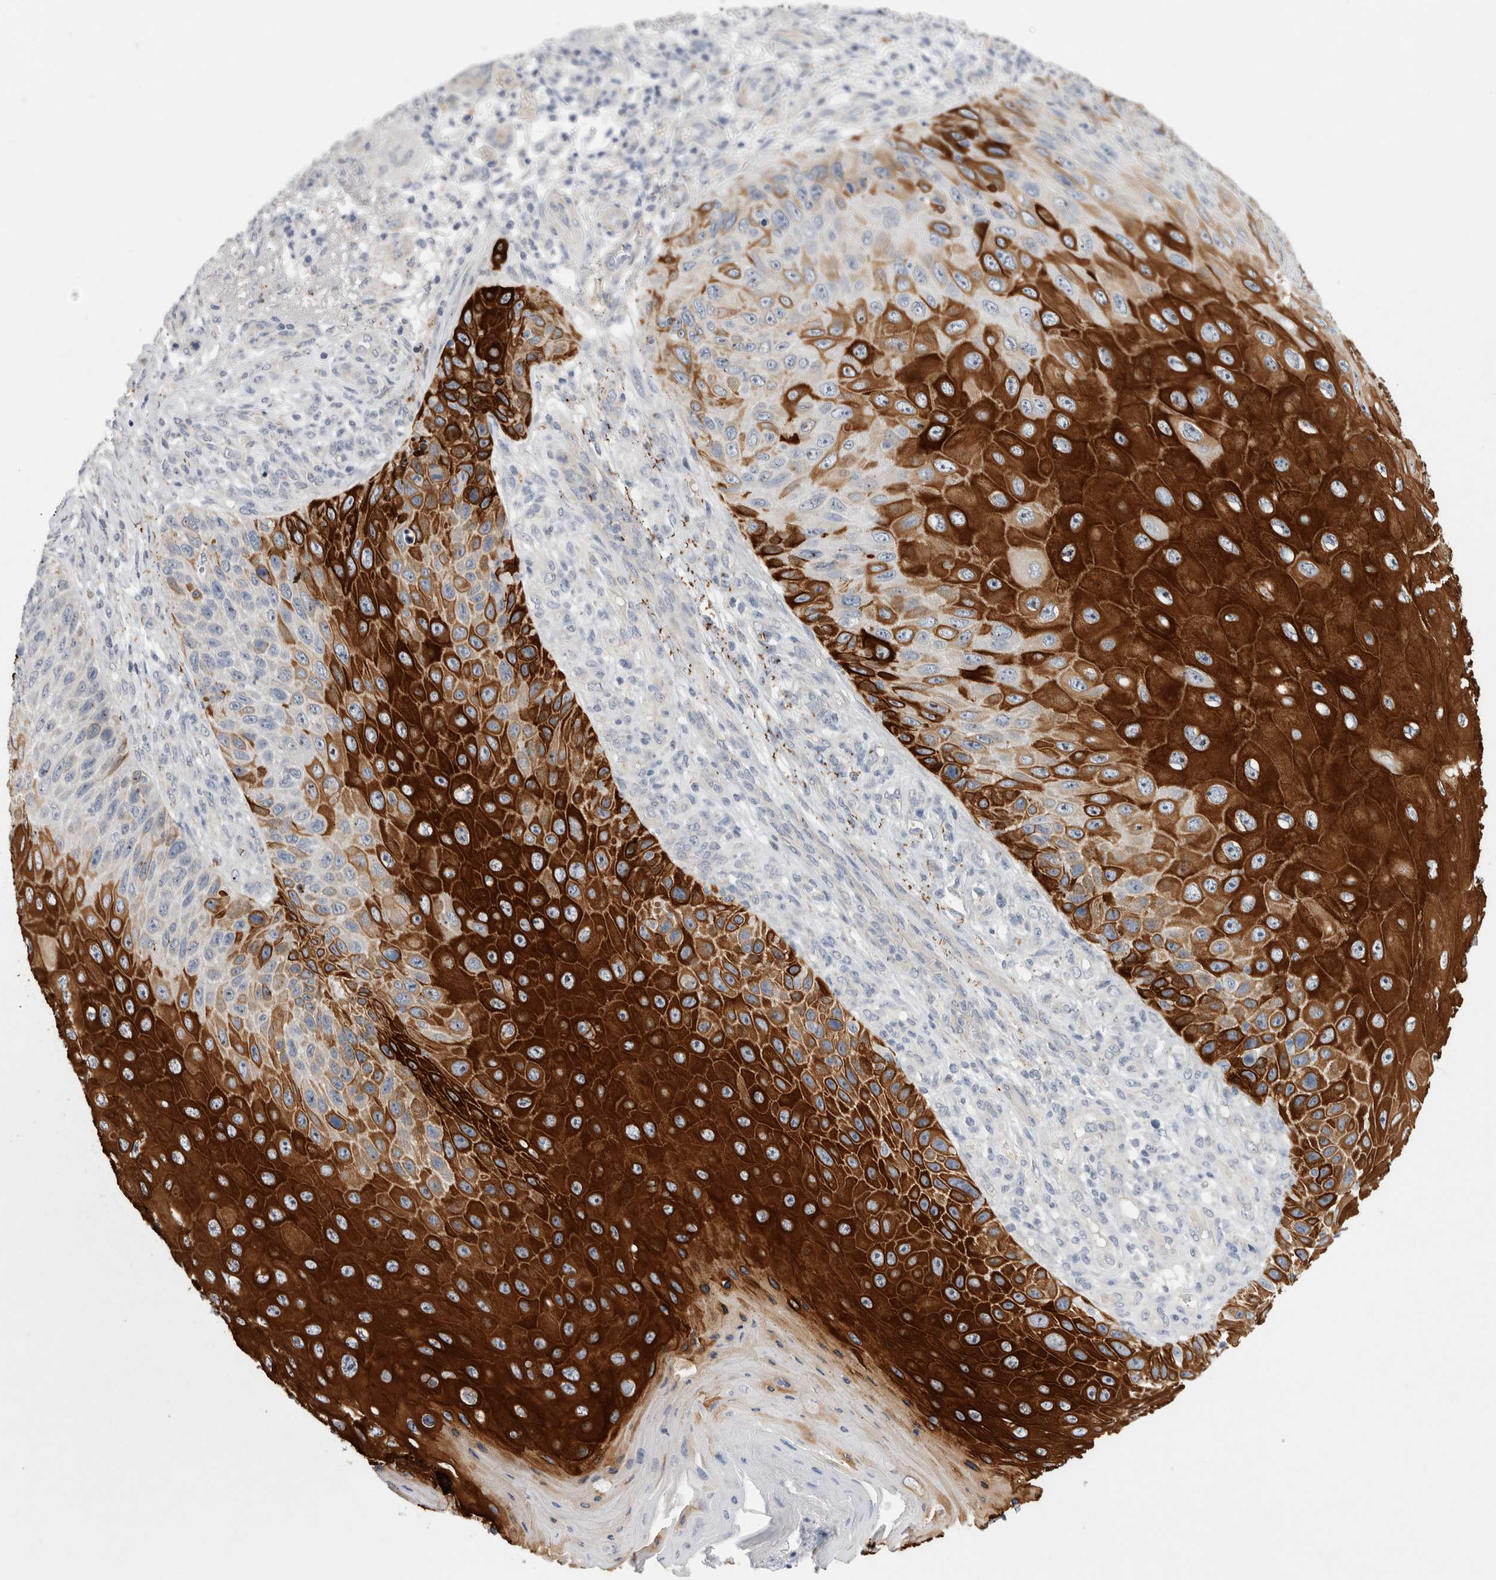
{"staining": {"intensity": "strong", "quantity": ">75%", "location": "cytoplasmic/membranous"}, "tissue": "skin cancer", "cell_type": "Tumor cells", "image_type": "cancer", "snomed": [{"axis": "morphology", "description": "Squamous cell carcinoma, NOS"}, {"axis": "topography", "description": "Skin"}], "caption": "Brown immunohistochemical staining in human squamous cell carcinoma (skin) reveals strong cytoplasmic/membranous expression in about >75% of tumor cells. (DAB (3,3'-diaminobenzidine) IHC, brown staining for protein, blue staining for nuclei).", "gene": "GAA", "patient": {"sex": "female", "age": 88}}